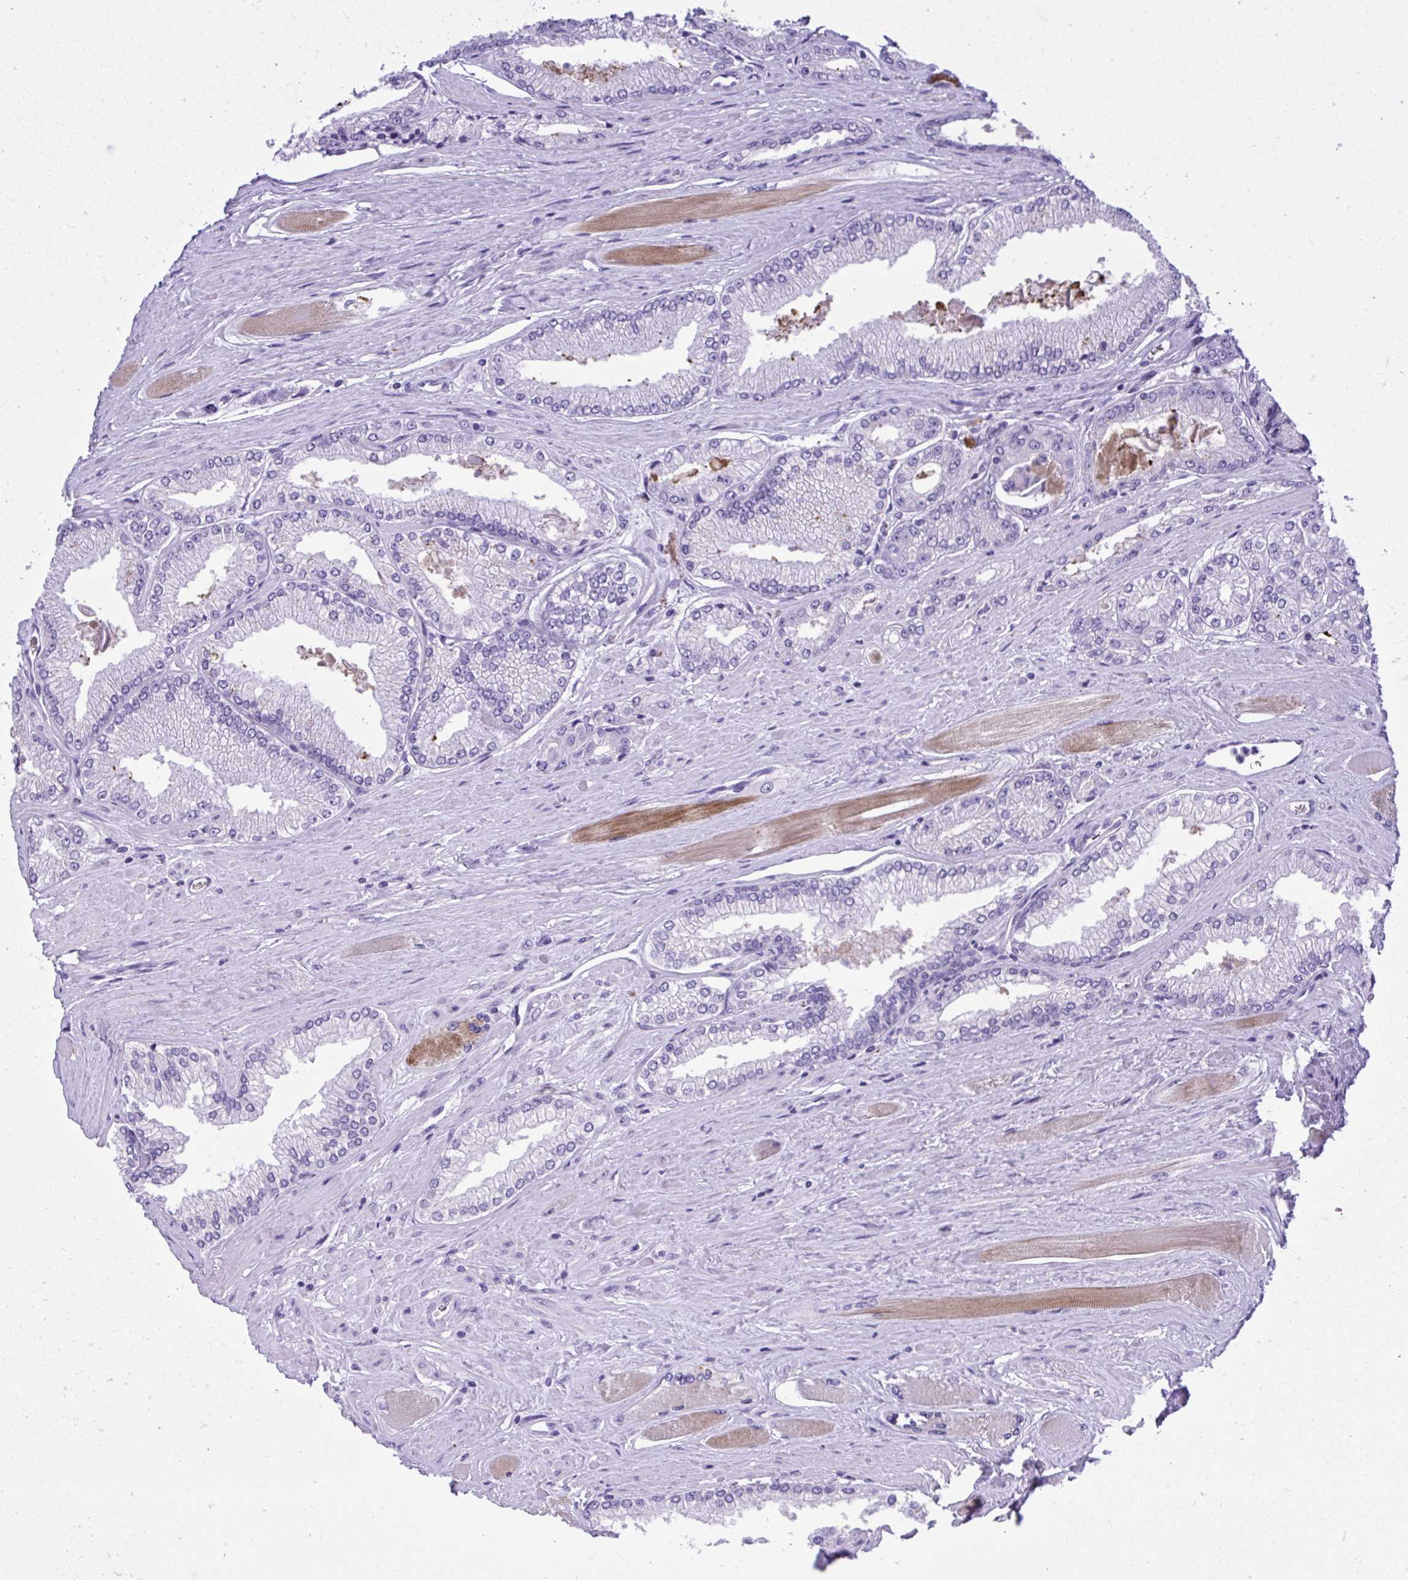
{"staining": {"intensity": "negative", "quantity": "none", "location": "none"}, "tissue": "prostate cancer", "cell_type": "Tumor cells", "image_type": "cancer", "snomed": [{"axis": "morphology", "description": "Adenocarcinoma, Low grade"}, {"axis": "topography", "description": "Prostate"}], "caption": "IHC image of neoplastic tissue: human adenocarcinoma (low-grade) (prostate) stained with DAB demonstrates no significant protein staining in tumor cells.", "gene": "ST6GALNAC3", "patient": {"sex": "male", "age": 67}}